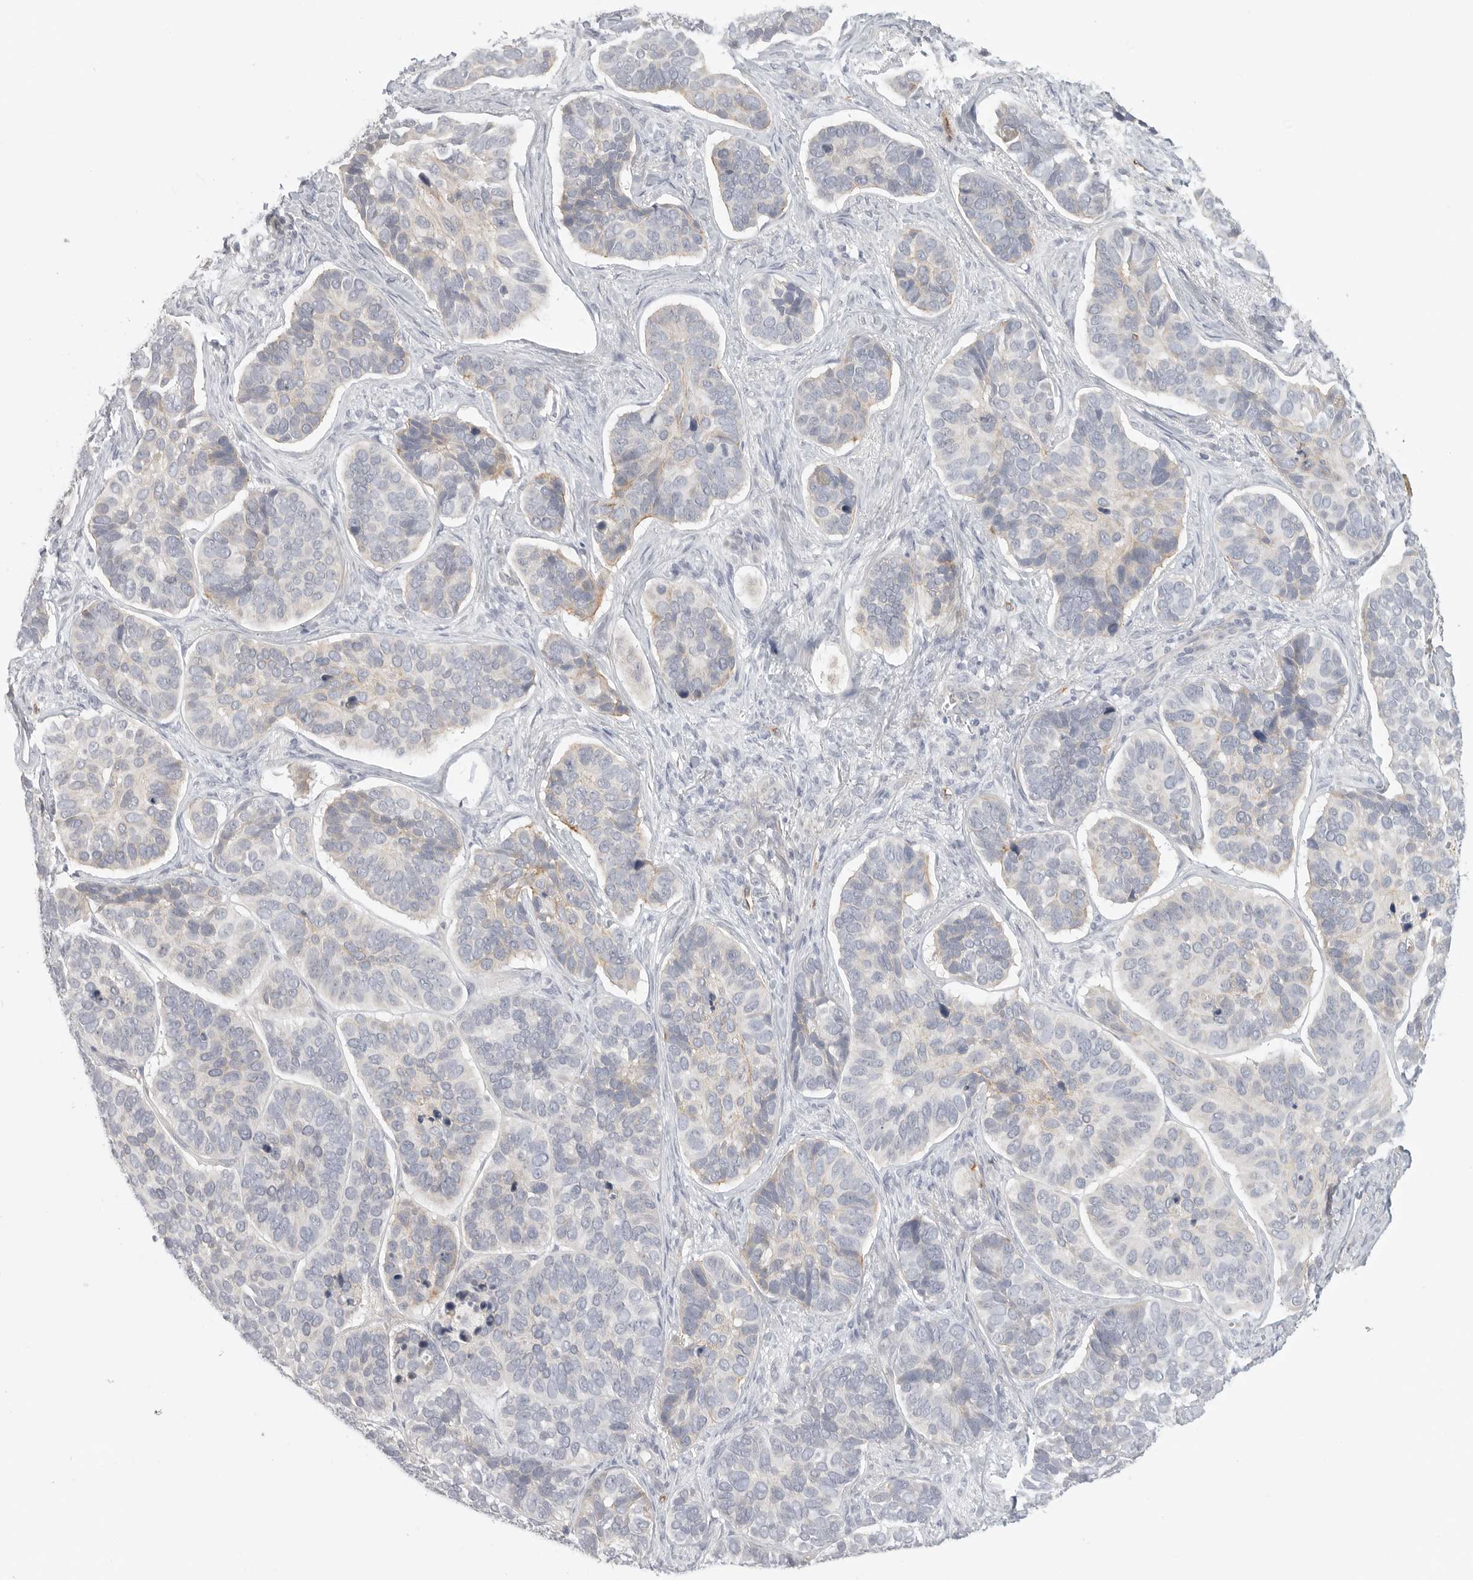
{"staining": {"intensity": "weak", "quantity": "<25%", "location": "cytoplasmic/membranous"}, "tissue": "skin cancer", "cell_type": "Tumor cells", "image_type": "cancer", "snomed": [{"axis": "morphology", "description": "Basal cell carcinoma"}, {"axis": "topography", "description": "Skin"}], "caption": "IHC histopathology image of human skin basal cell carcinoma stained for a protein (brown), which demonstrates no positivity in tumor cells.", "gene": "STAB2", "patient": {"sex": "male", "age": 62}}